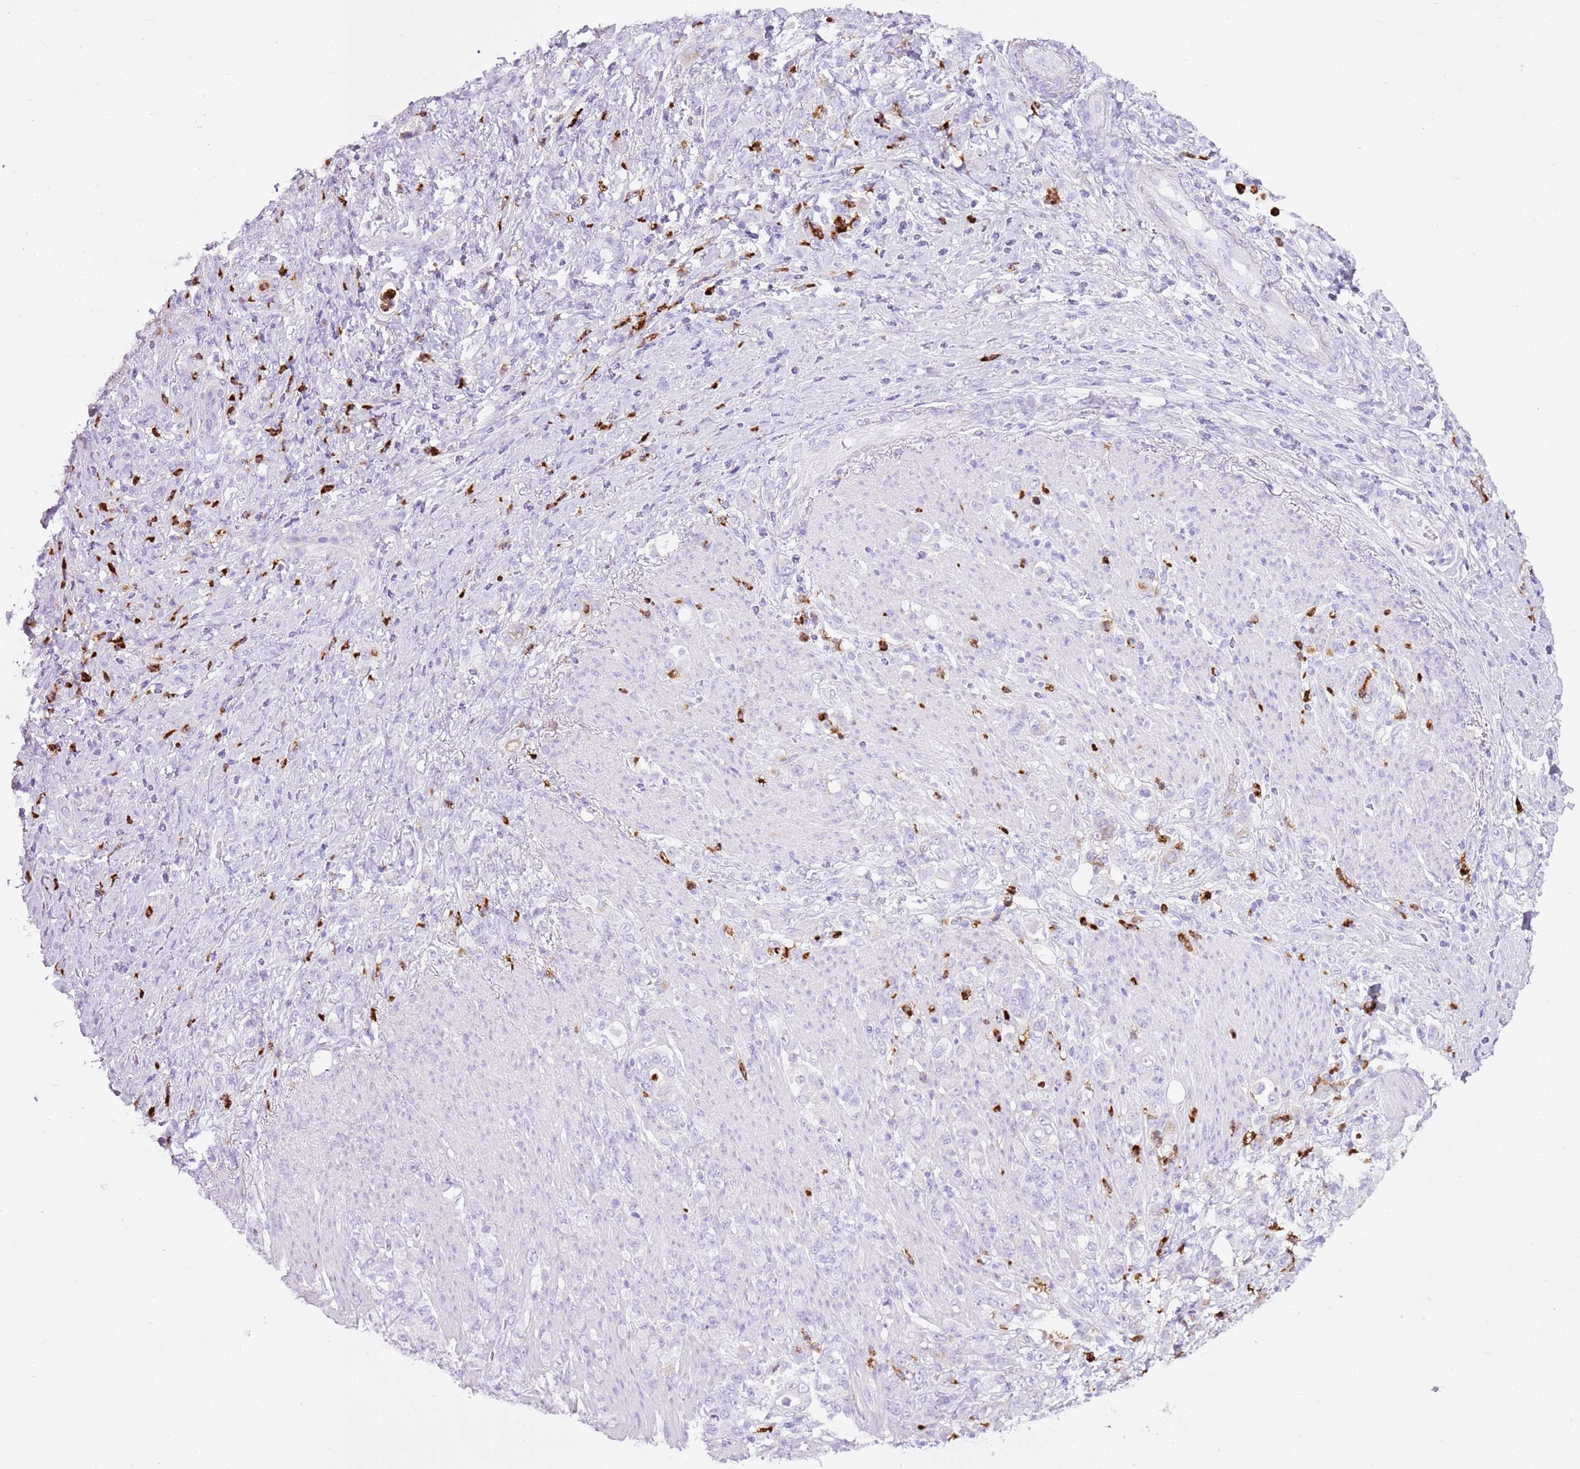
{"staining": {"intensity": "negative", "quantity": "none", "location": "none"}, "tissue": "stomach cancer", "cell_type": "Tumor cells", "image_type": "cancer", "snomed": [{"axis": "morphology", "description": "Normal tissue, NOS"}, {"axis": "morphology", "description": "Adenocarcinoma, NOS"}, {"axis": "topography", "description": "Stomach"}], "caption": "High power microscopy photomicrograph of an immunohistochemistry micrograph of stomach cancer (adenocarcinoma), revealing no significant positivity in tumor cells.", "gene": "CD177", "patient": {"sex": "female", "age": 79}}